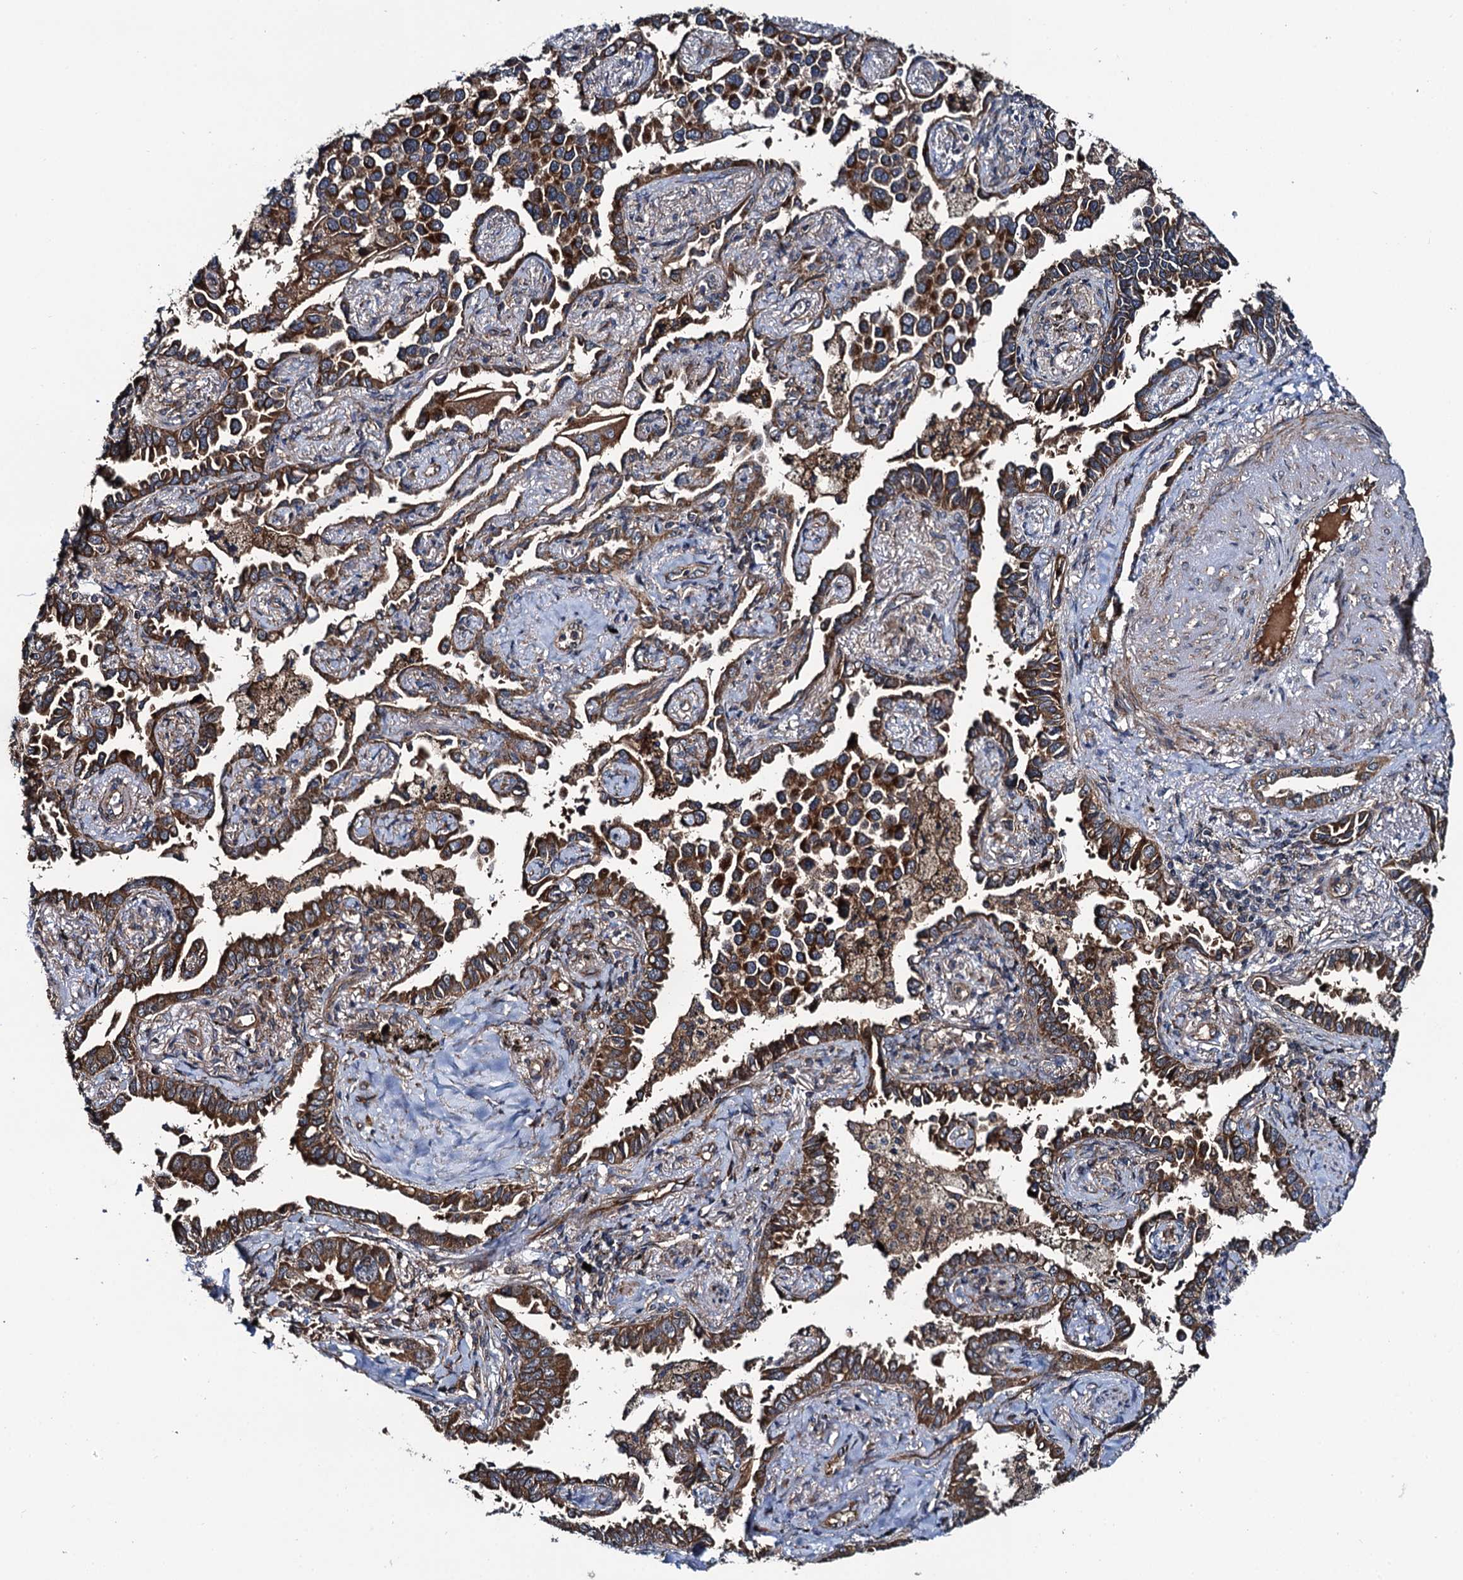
{"staining": {"intensity": "strong", "quantity": ">75%", "location": "cytoplasmic/membranous"}, "tissue": "lung cancer", "cell_type": "Tumor cells", "image_type": "cancer", "snomed": [{"axis": "morphology", "description": "Adenocarcinoma, NOS"}, {"axis": "topography", "description": "Lung"}], "caption": "Immunohistochemical staining of lung cancer exhibits high levels of strong cytoplasmic/membranous protein staining in approximately >75% of tumor cells.", "gene": "NEK1", "patient": {"sex": "male", "age": 67}}